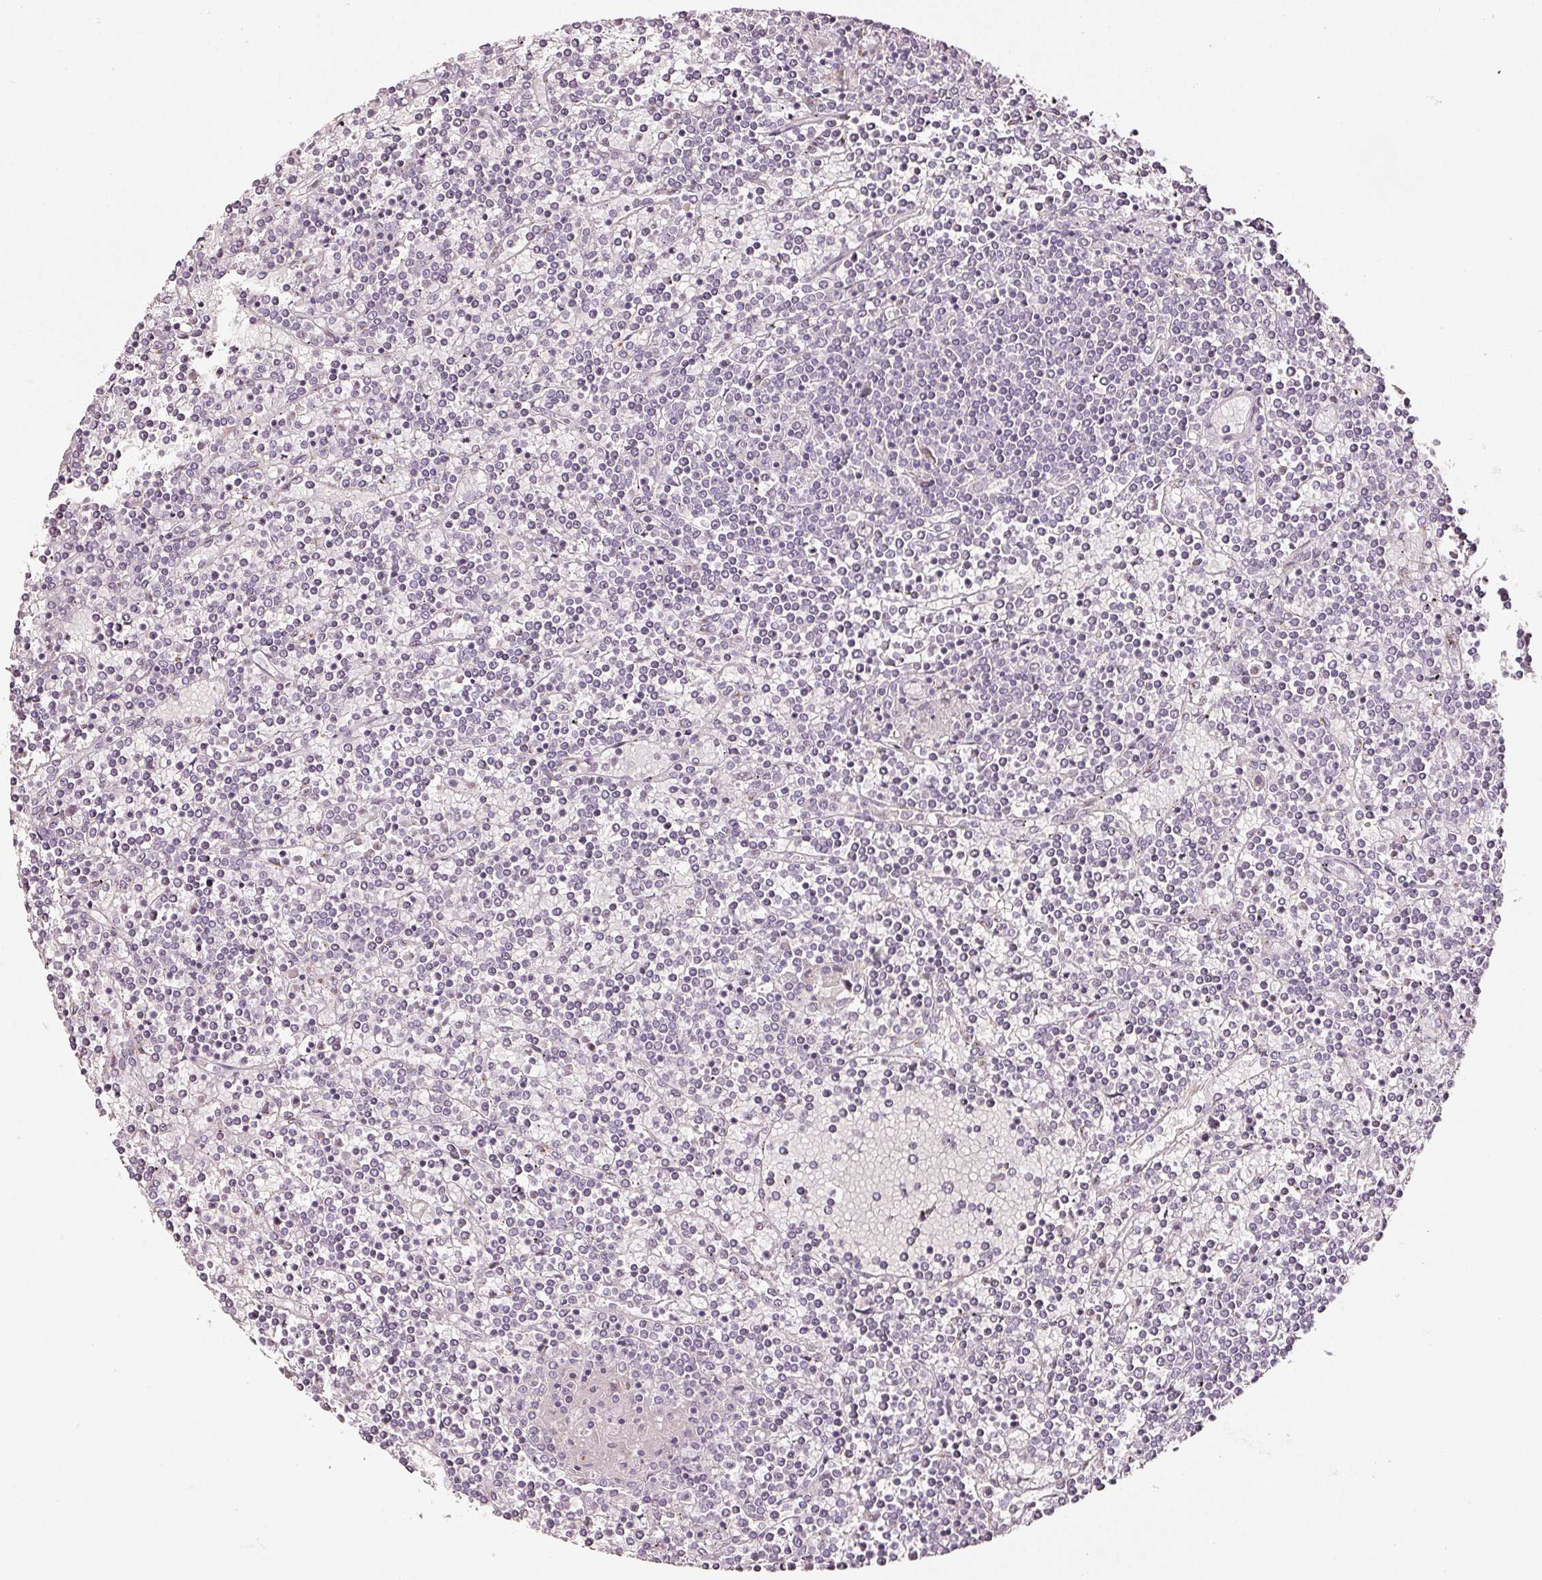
{"staining": {"intensity": "negative", "quantity": "none", "location": "none"}, "tissue": "lymphoma", "cell_type": "Tumor cells", "image_type": "cancer", "snomed": [{"axis": "morphology", "description": "Malignant lymphoma, non-Hodgkin's type, Low grade"}, {"axis": "topography", "description": "Spleen"}], "caption": "Tumor cells are negative for protein expression in human malignant lymphoma, non-Hodgkin's type (low-grade).", "gene": "SDF4", "patient": {"sex": "female", "age": 19}}